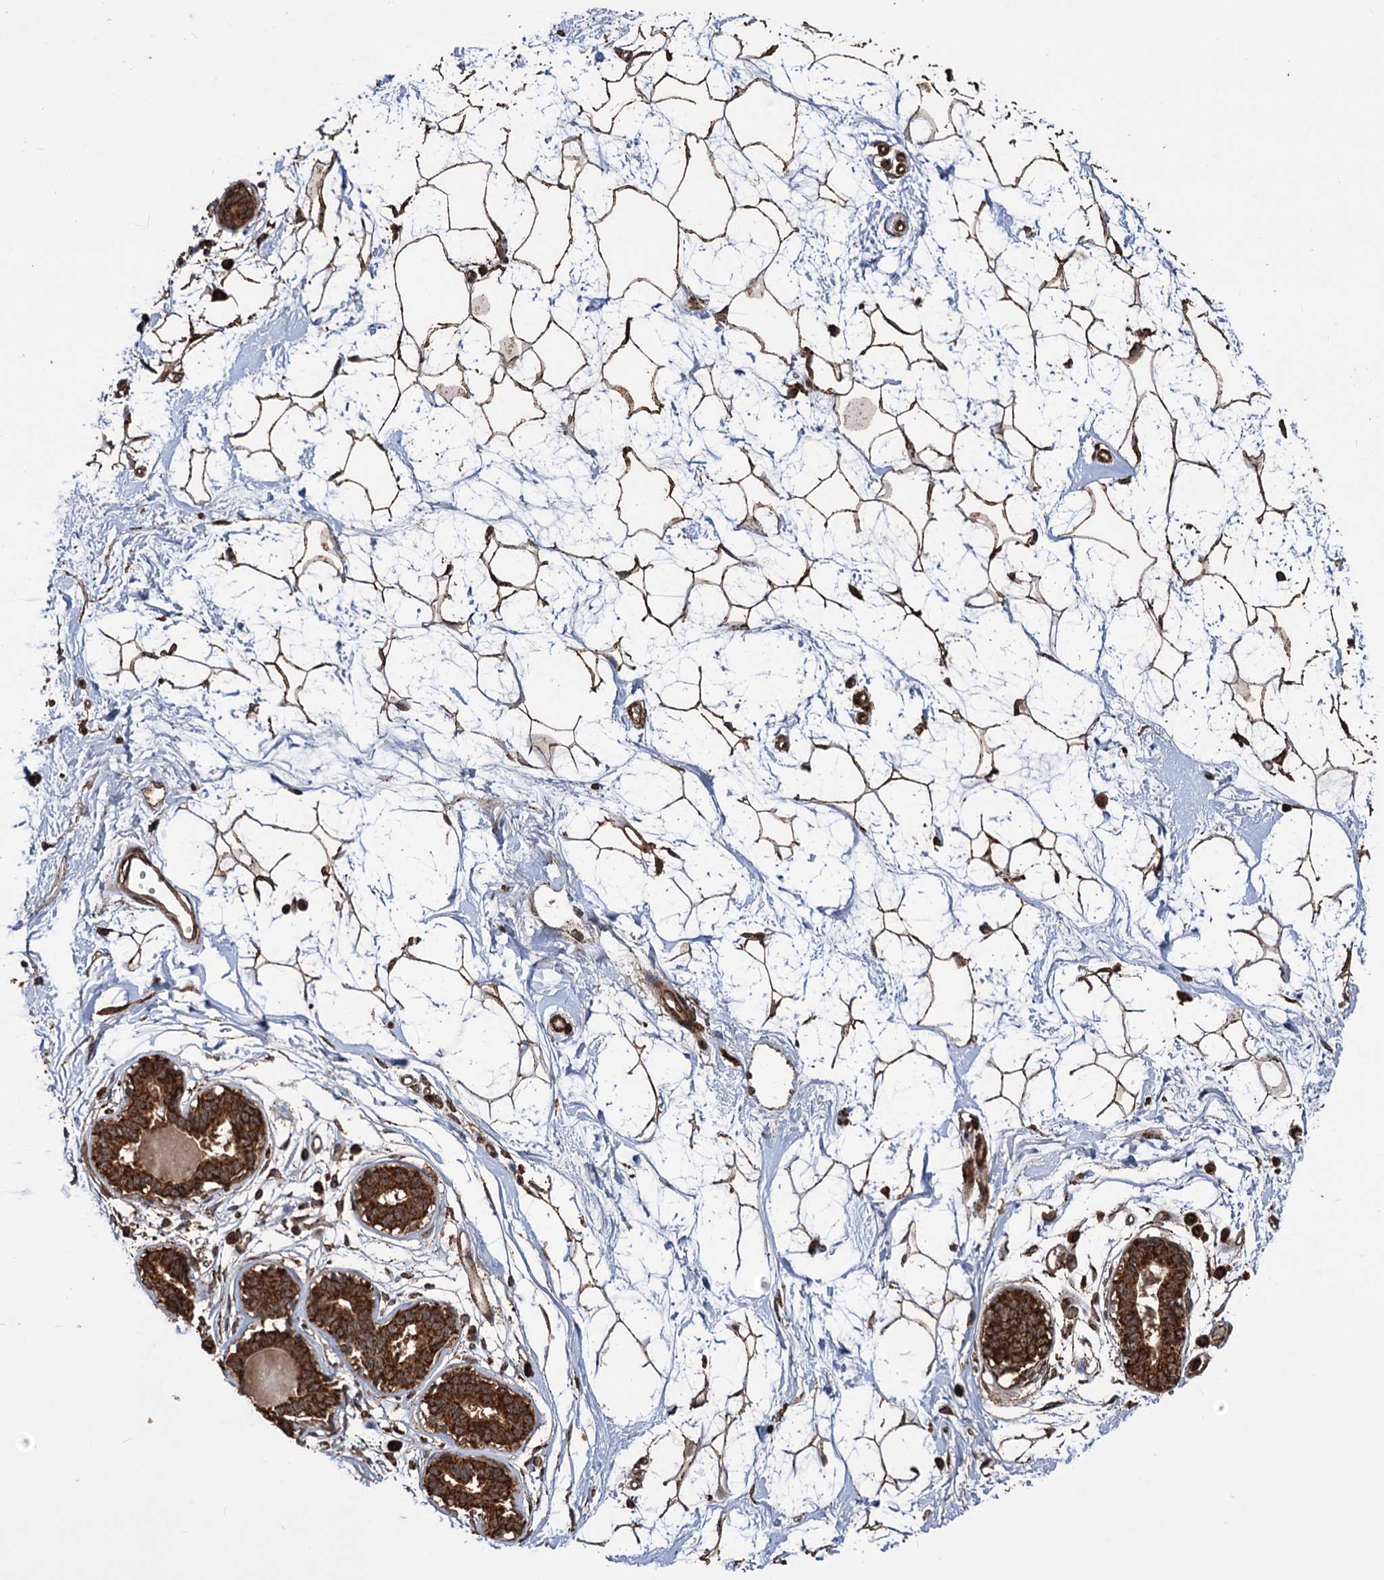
{"staining": {"intensity": "strong", "quantity": ">75%", "location": "cytoplasmic/membranous"}, "tissue": "breast", "cell_type": "Adipocytes", "image_type": "normal", "snomed": [{"axis": "morphology", "description": "Normal tissue, NOS"}, {"axis": "topography", "description": "Breast"}], "caption": "This photomicrograph shows IHC staining of unremarkable breast, with high strong cytoplasmic/membranous expression in about >75% of adipocytes.", "gene": "IPO4", "patient": {"sex": "female", "age": 45}}